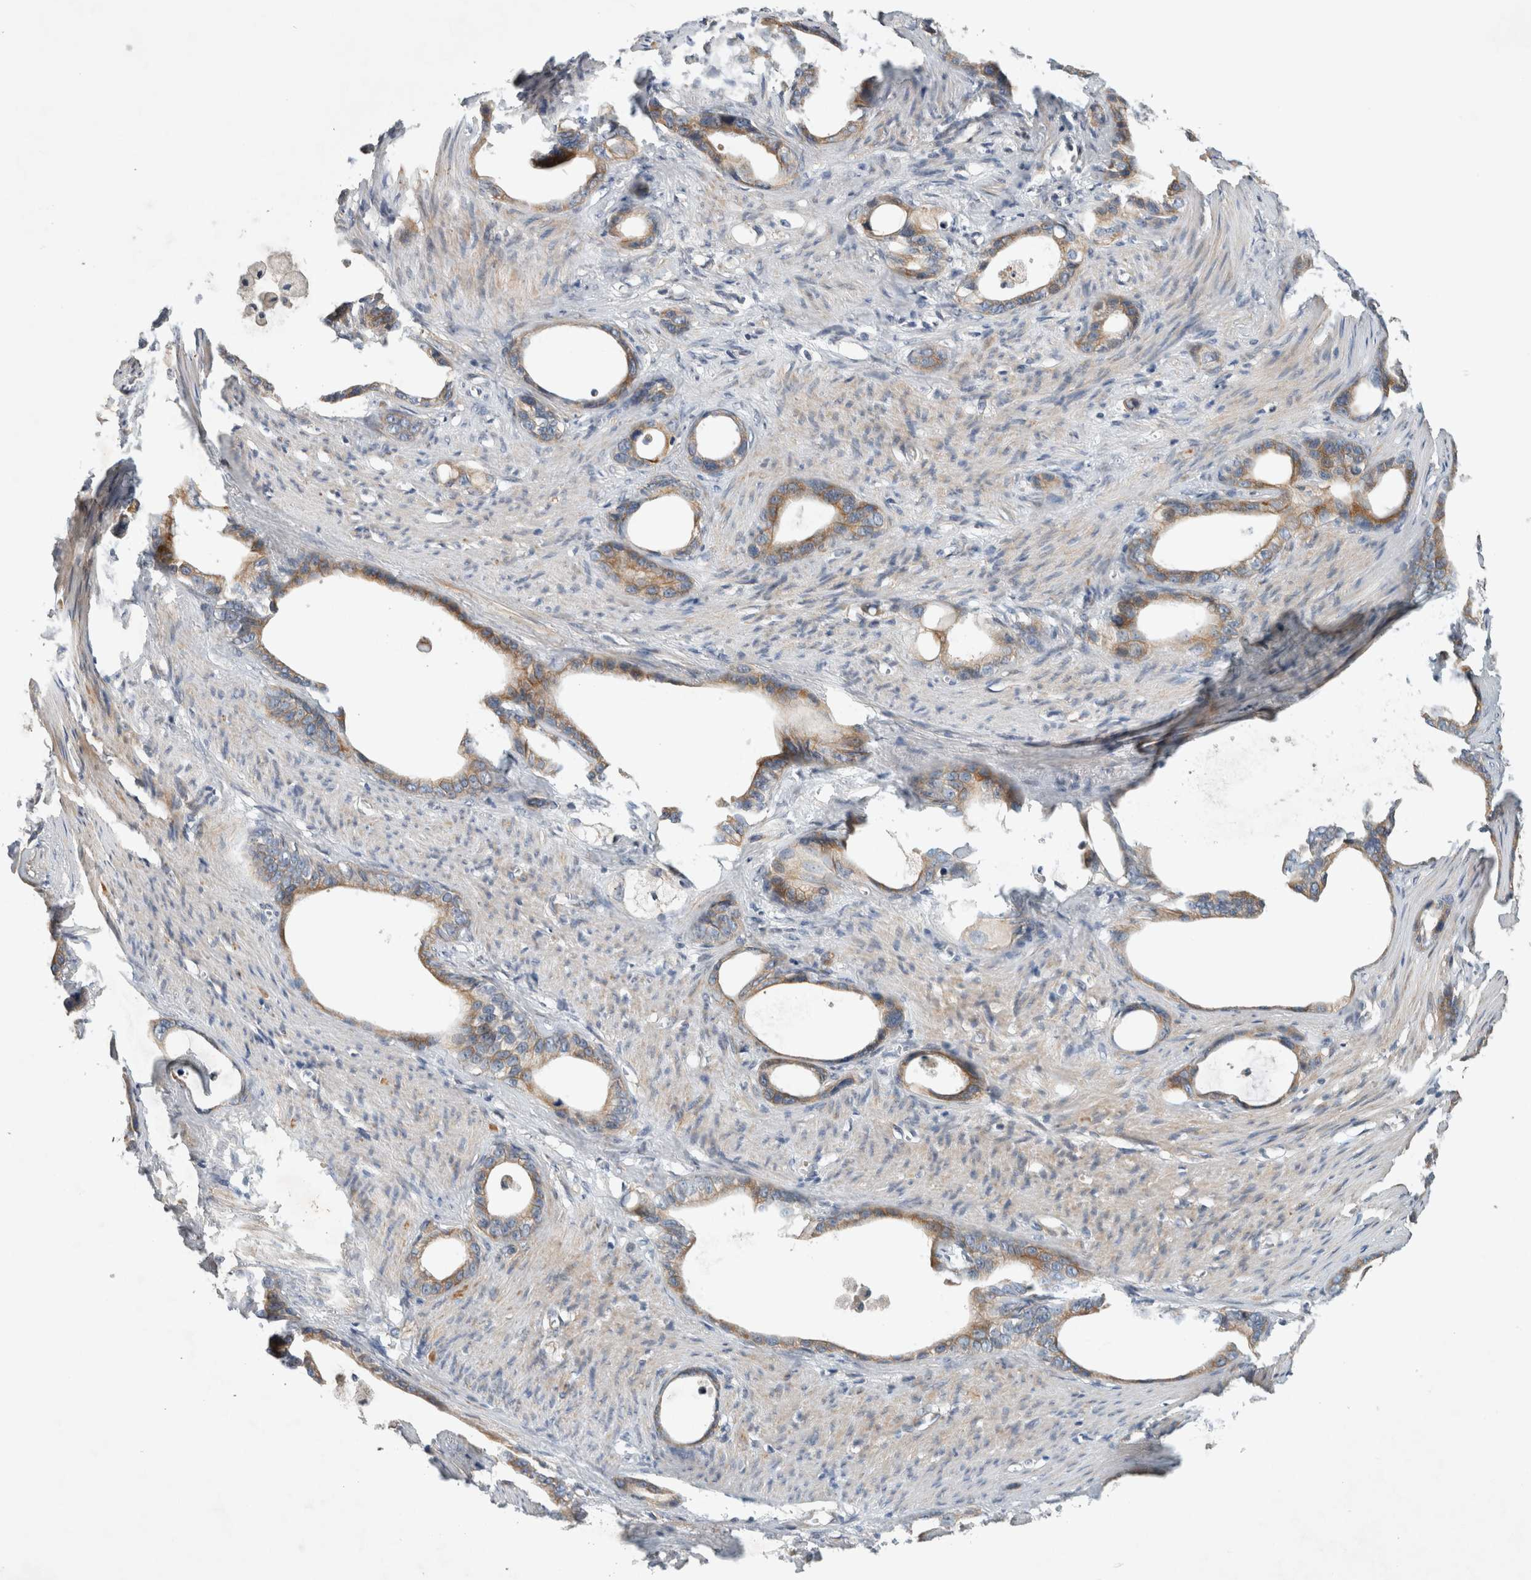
{"staining": {"intensity": "moderate", "quantity": ">75%", "location": "cytoplasmic/membranous"}, "tissue": "stomach cancer", "cell_type": "Tumor cells", "image_type": "cancer", "snomed": [{"axis": "morphology", "description": "Adenocarcinoma, NOS"}, {"axis": "topography", "description": "Stomach"}], "caption": "IHC micrograph of neoplastic tissue: stomach cancer (adenocarcinoma) stained using immunohistochemistry shows medium levels of moderate protein expression localized specifically in the cytoplasmic/membranous of tumor cells, appearing as a cytoplasmic/membranous brown color.", "gene": "ARMC9", "patient": {"sex": "female", "age": 75}}